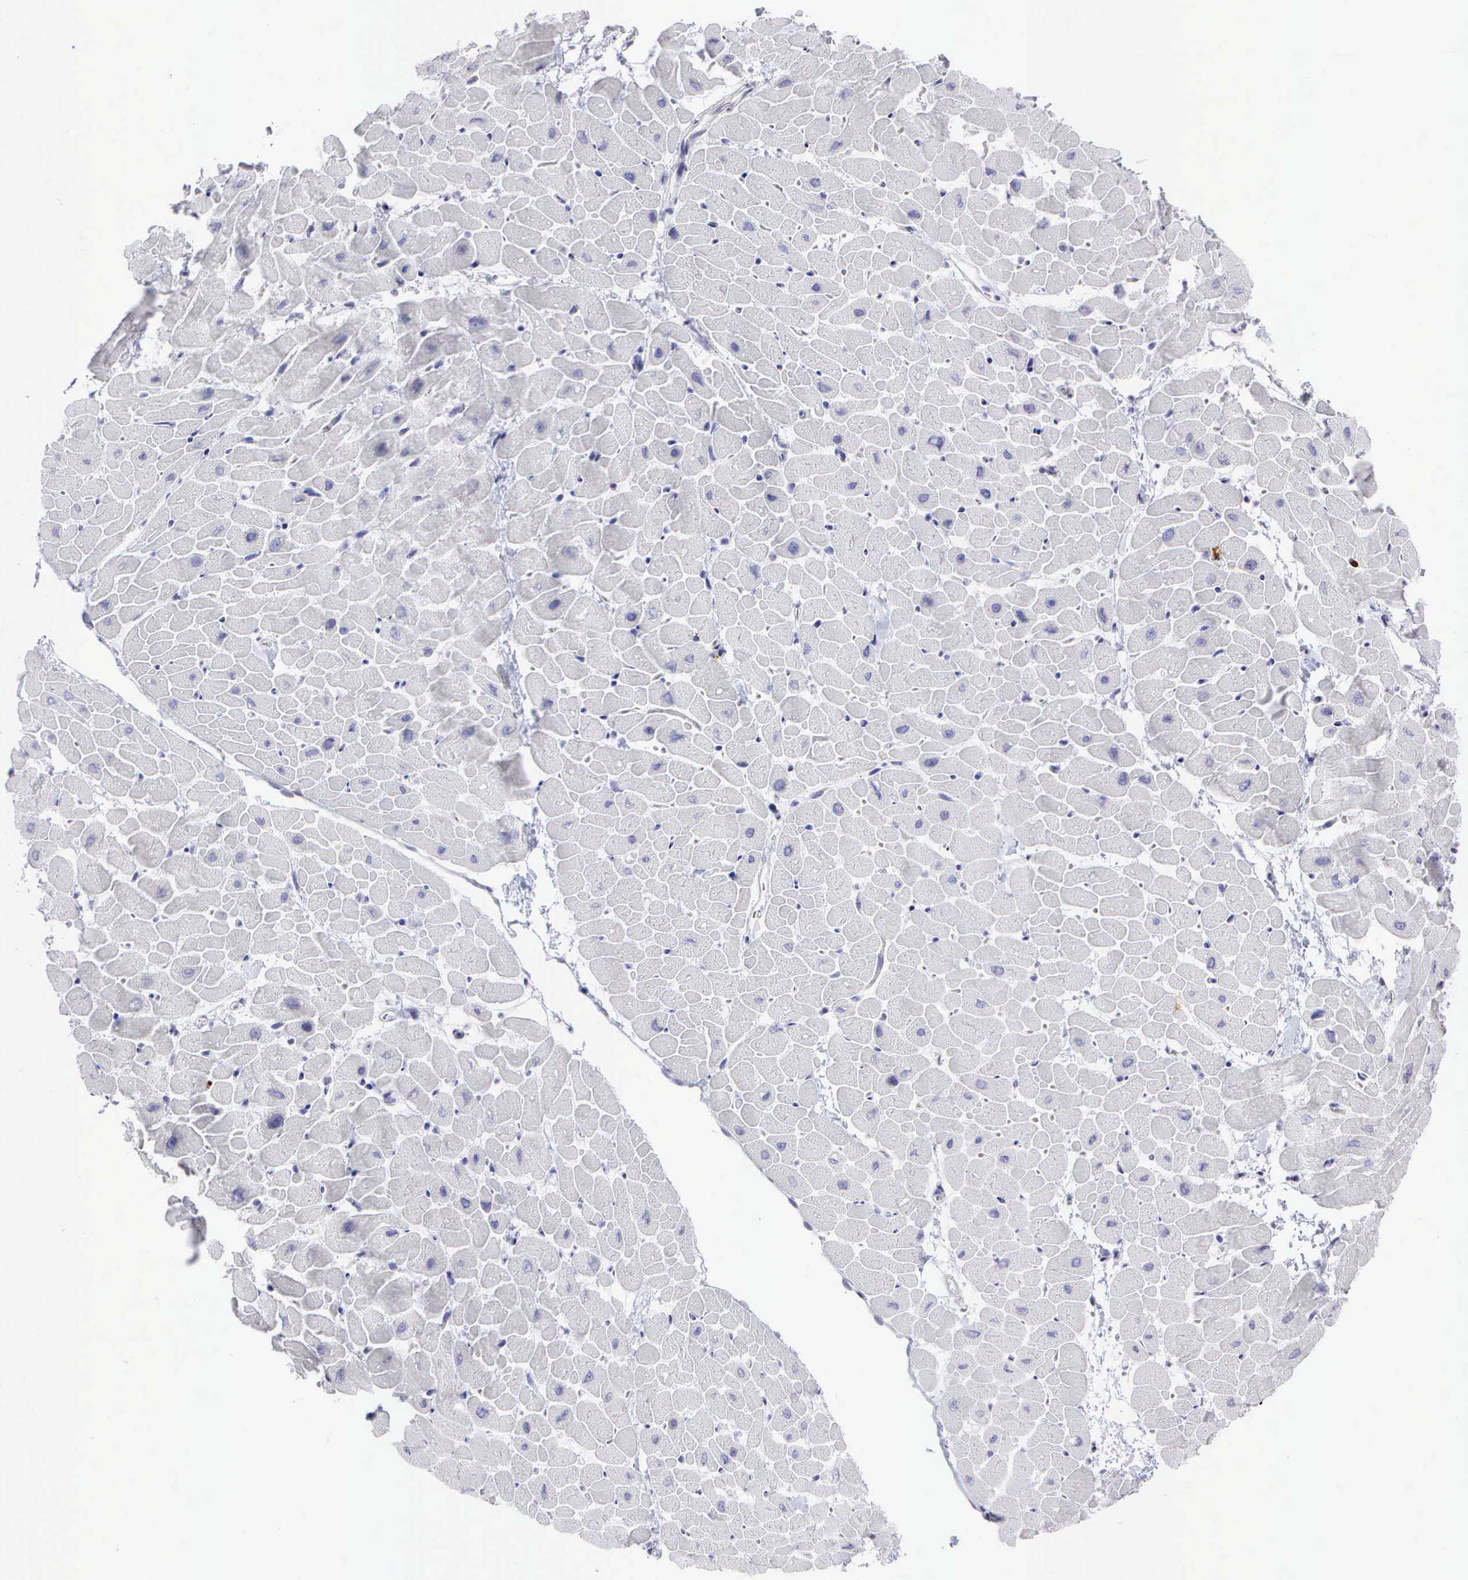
{"staining": {"intensity": "negative", "quantity": "none", "location": "none"}, "tissue": "heart muscle", "cell_type": "Cardiomyocytes", "image_type": "normal", "snomed": [{"axis": "morphology", "description": "Normal tissue, NOS"}, {"axis": "topography", "description": "Heart"}], "caption": "IHC histopathology image of unremarkable heart muscle: human heart muscle stained with DAB displays no significant protein positivity in cardiomyocytes. (IHC, brightfield microscopy, high magnification).", "gene": "CD8A", "patient": {"sex": "male", "age": 45}}